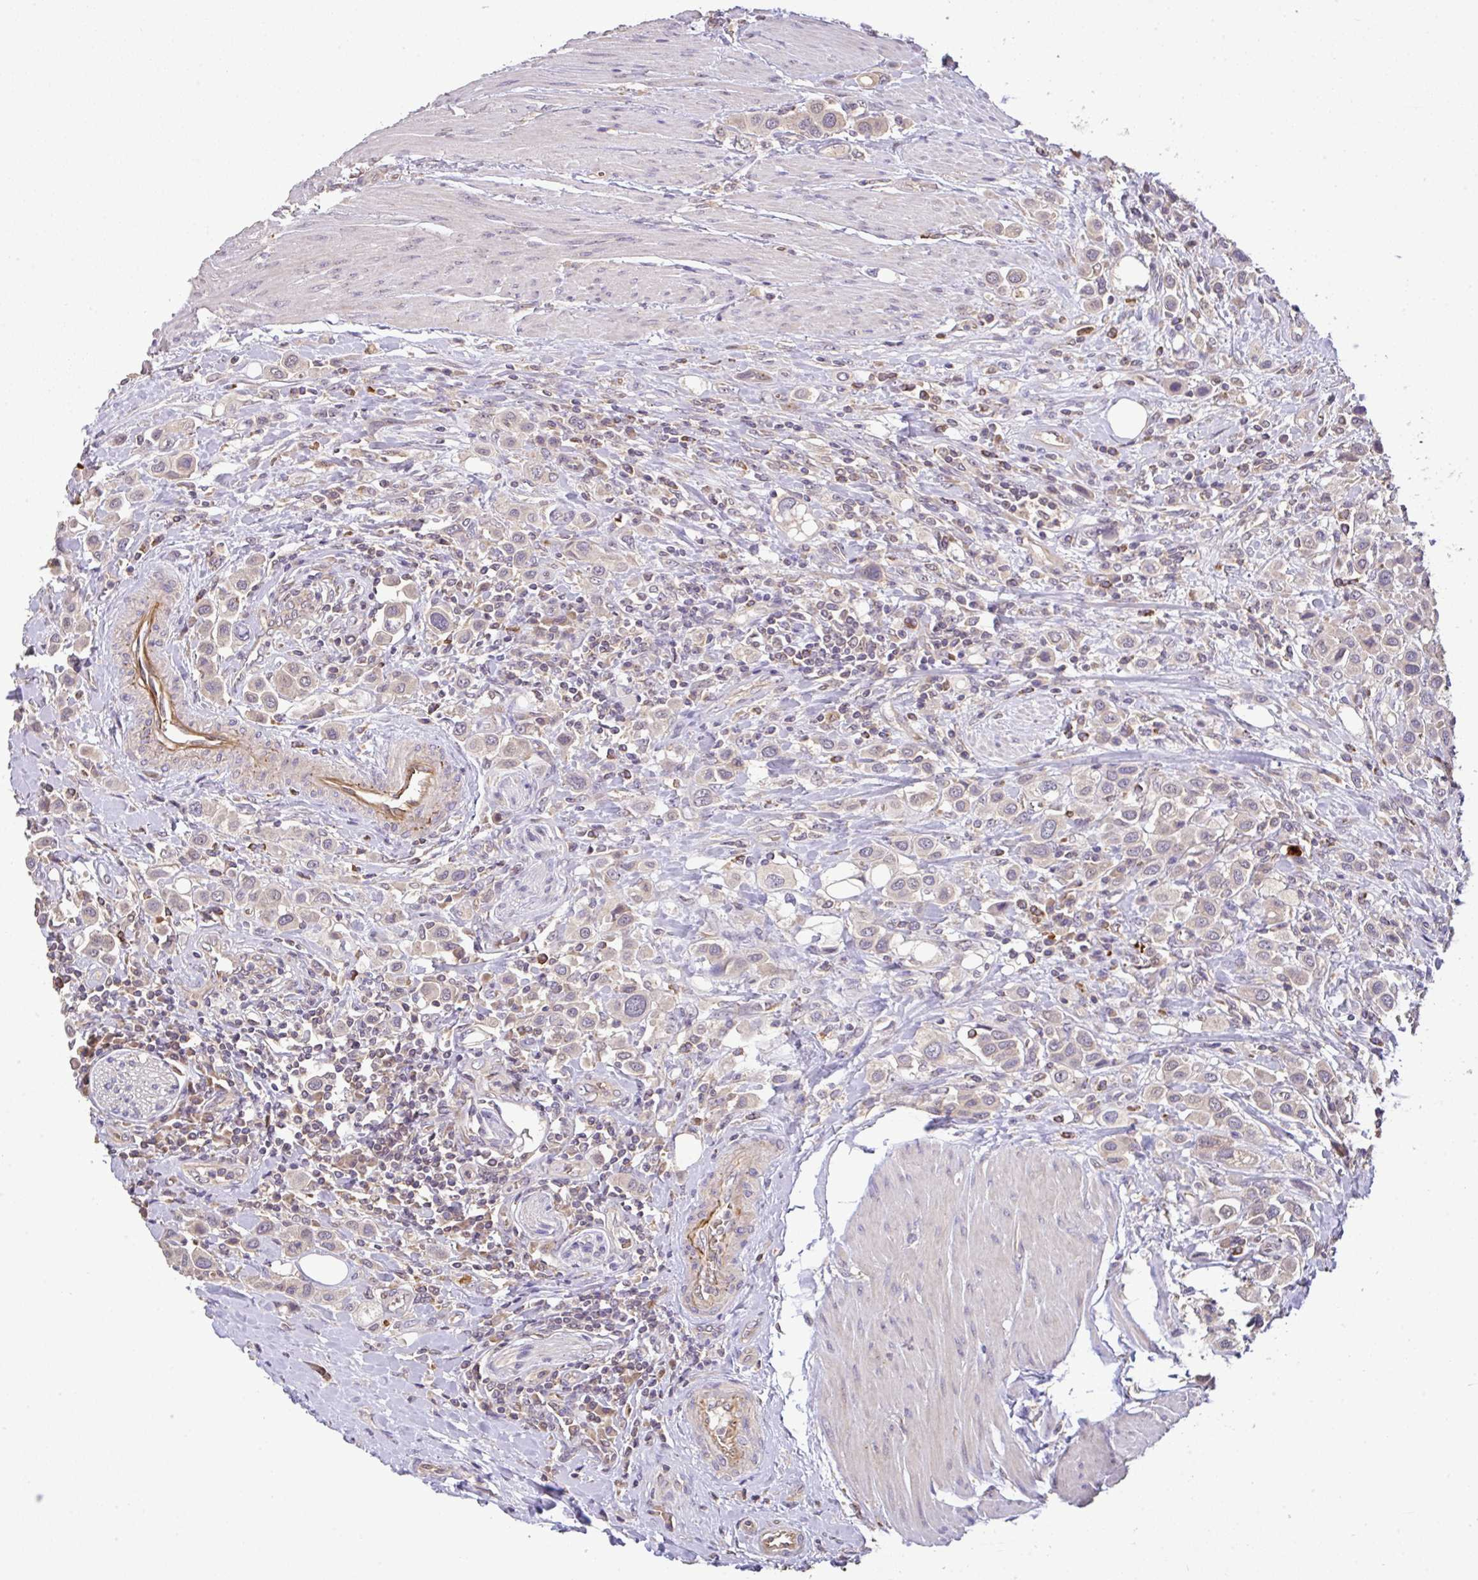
{"staining": {"intensity": "negative", "quantity": "none", "location": "none"}, "tissue": "urothelial cancer", "cell_type": "Tumor cells", "image_type": "cancer", "snomed": [{"axis": "morphology", "description": "Urothelial carcinoma, High grade"}, {"axis": "topography", "description": "Urinary bladder"}], "caption": "Tumor cells show no significant protein positivity in high-grade urothelial carcinoma.", "gene": "C1QTNF9B", "patient": {"sex": "male", "age": 50}}